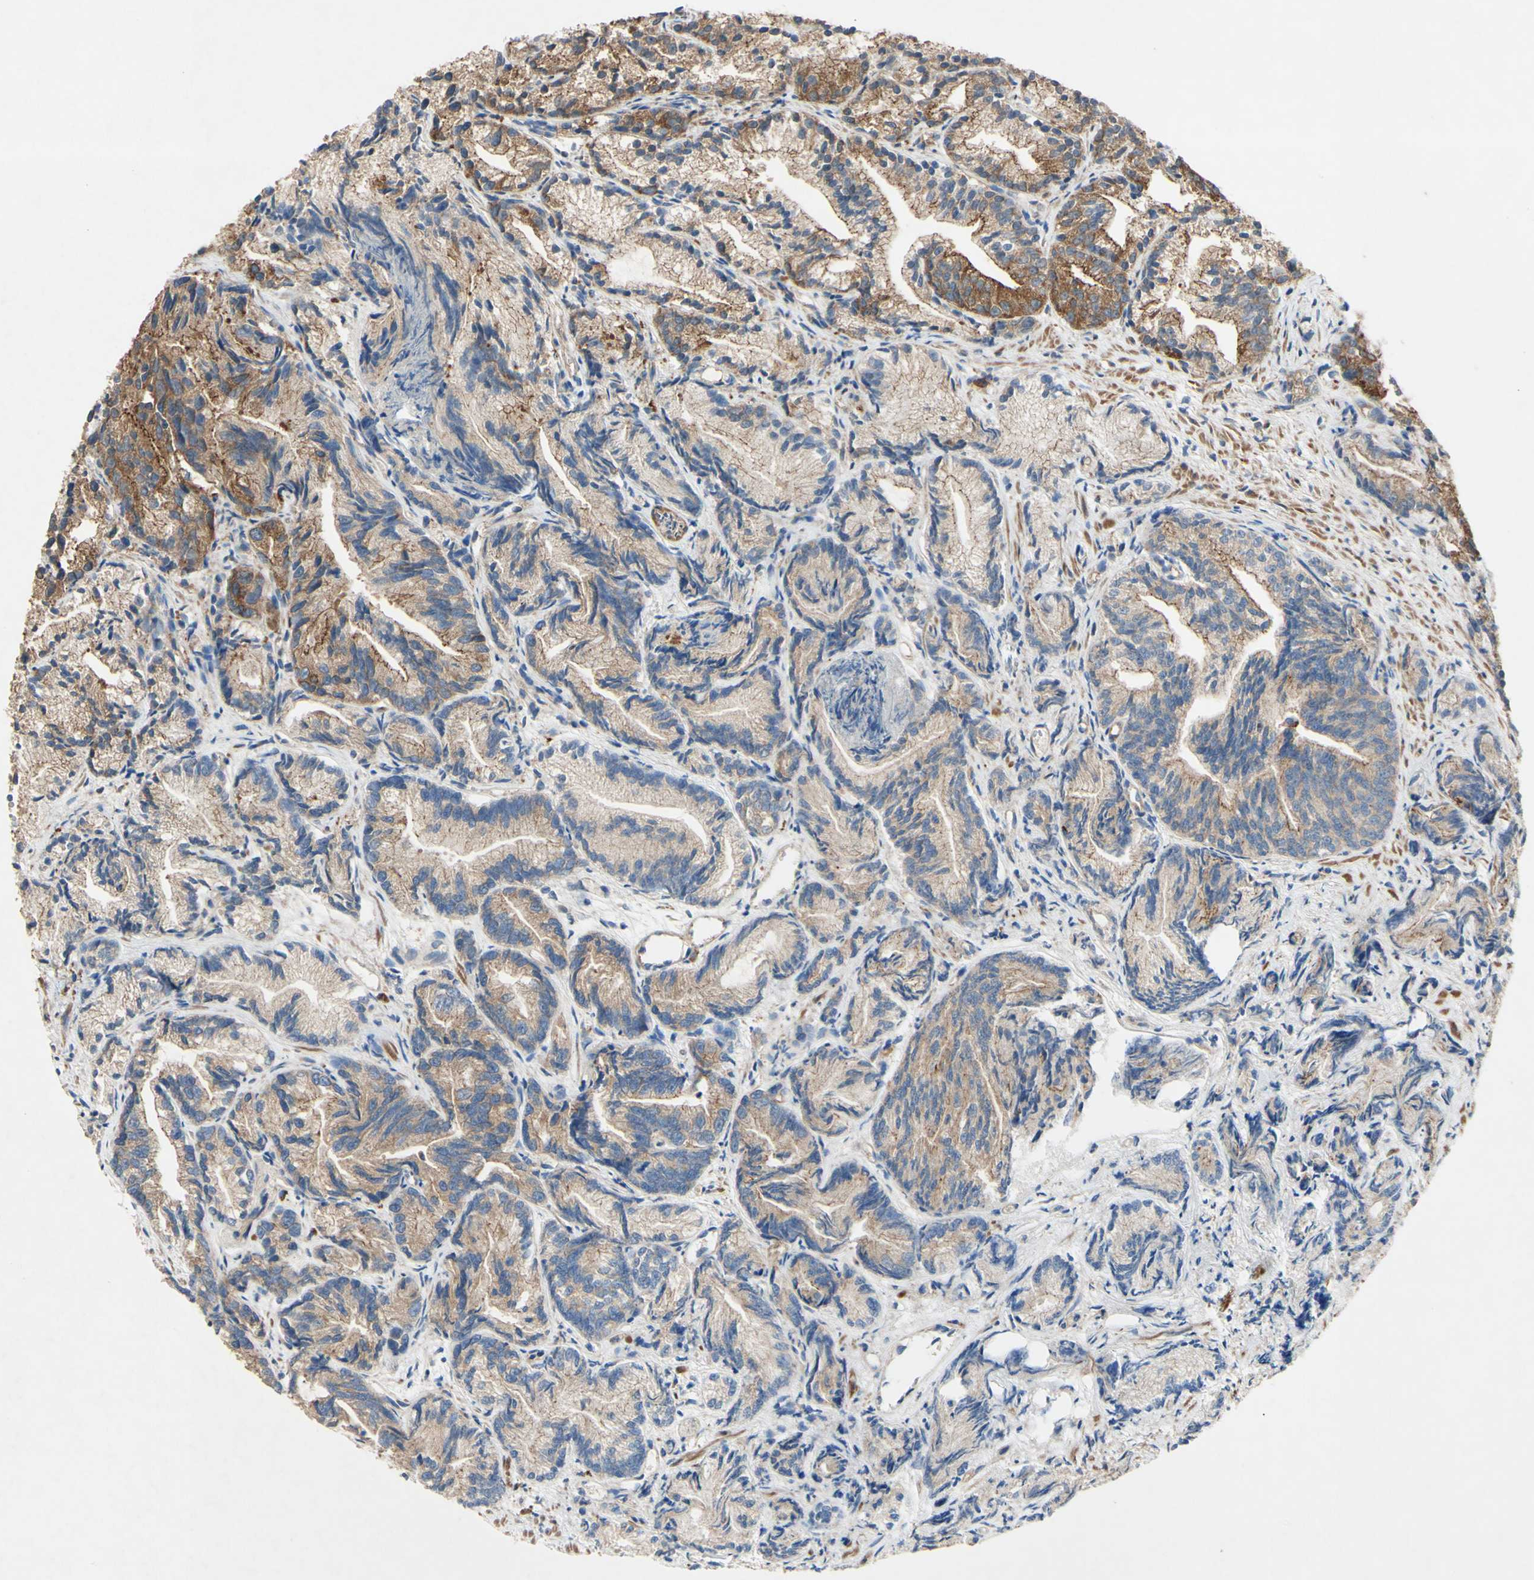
{"staining": {"intensity": "strong", "quantity": "25%-75%", "location": "cytoplasmic/membranous"}, "tissue": "prostate cancer", "cell_type": "Tumor cells", "image_type": "cancer", "snomed": [{"axis": "morphology", "description": "Adenocarcinoma, Low grade"}, {"axis": "topography", "description": "Prostate"}], "caption": "Prostate cancer stained for a protein (brown) shows strong cytoplasmic/membranous positive expression in about 25%-75% of tumor cells.", "gene": "PDGFB", "patient": {"sex": "male", "age": 89}}